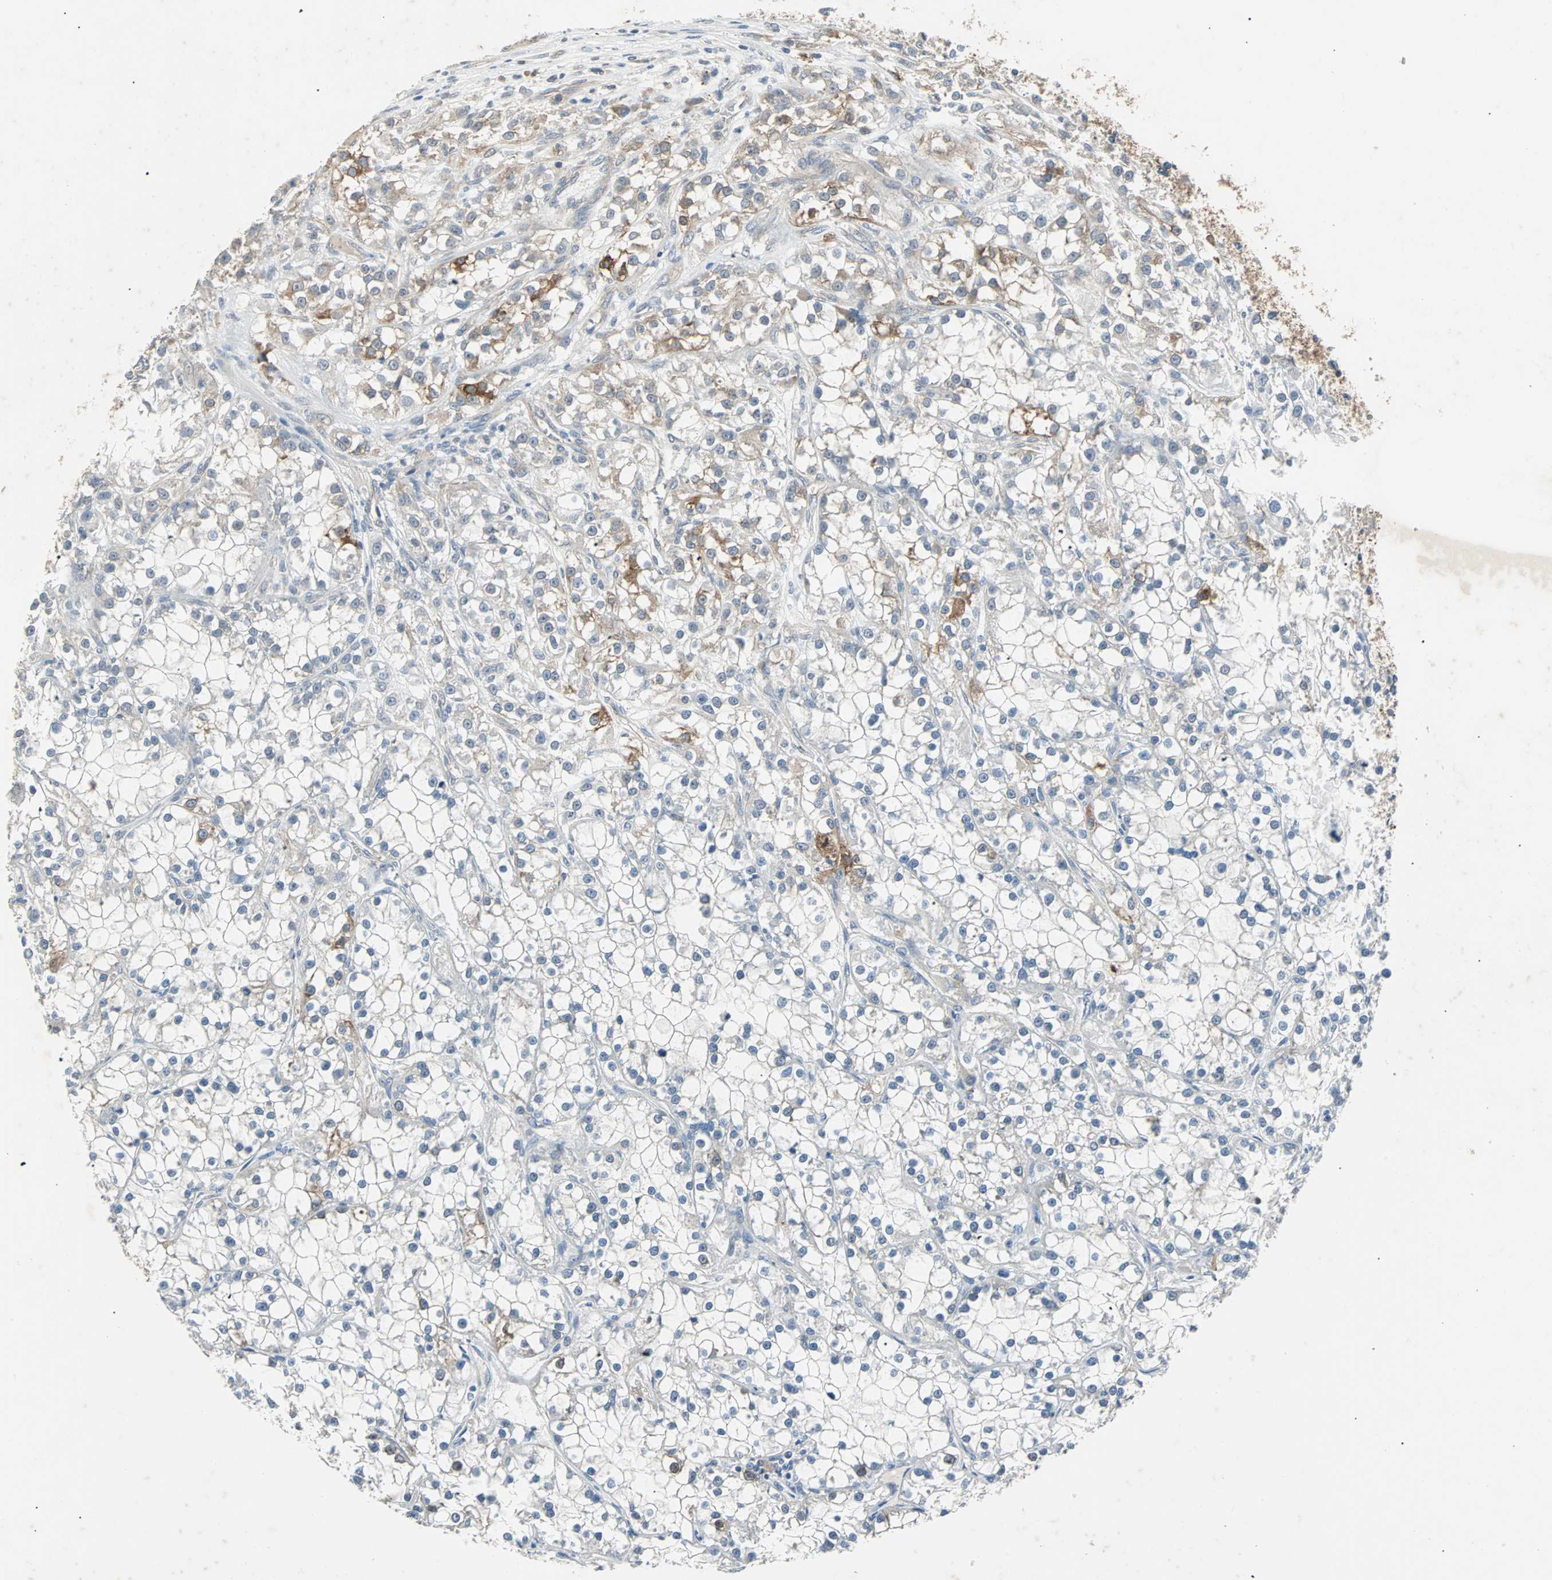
{"staining": {"intensity": "moderate", "quantity": "<25%", "location": "cytoplasmic/membranous"}, "tissue": "renal cancer", "cell_type": "Tumor cells", "image_type": "cancer", "snomed": [{"axis": "morphology", "description": "Adenocarcinoma, NOS"}, {"axis": "topography", "description": "Kidney"}], "caption": "High-power microscopy captured an immunohistochemistry photomicrograph of renal cancer, revealing moderate cytoplasmic/membranous staining in about <25% of tumor cells. (IHC, brightfield microscopy, high magnification).", "gene": "CMC2", "patient": {"sex": "female", "age": 52}}